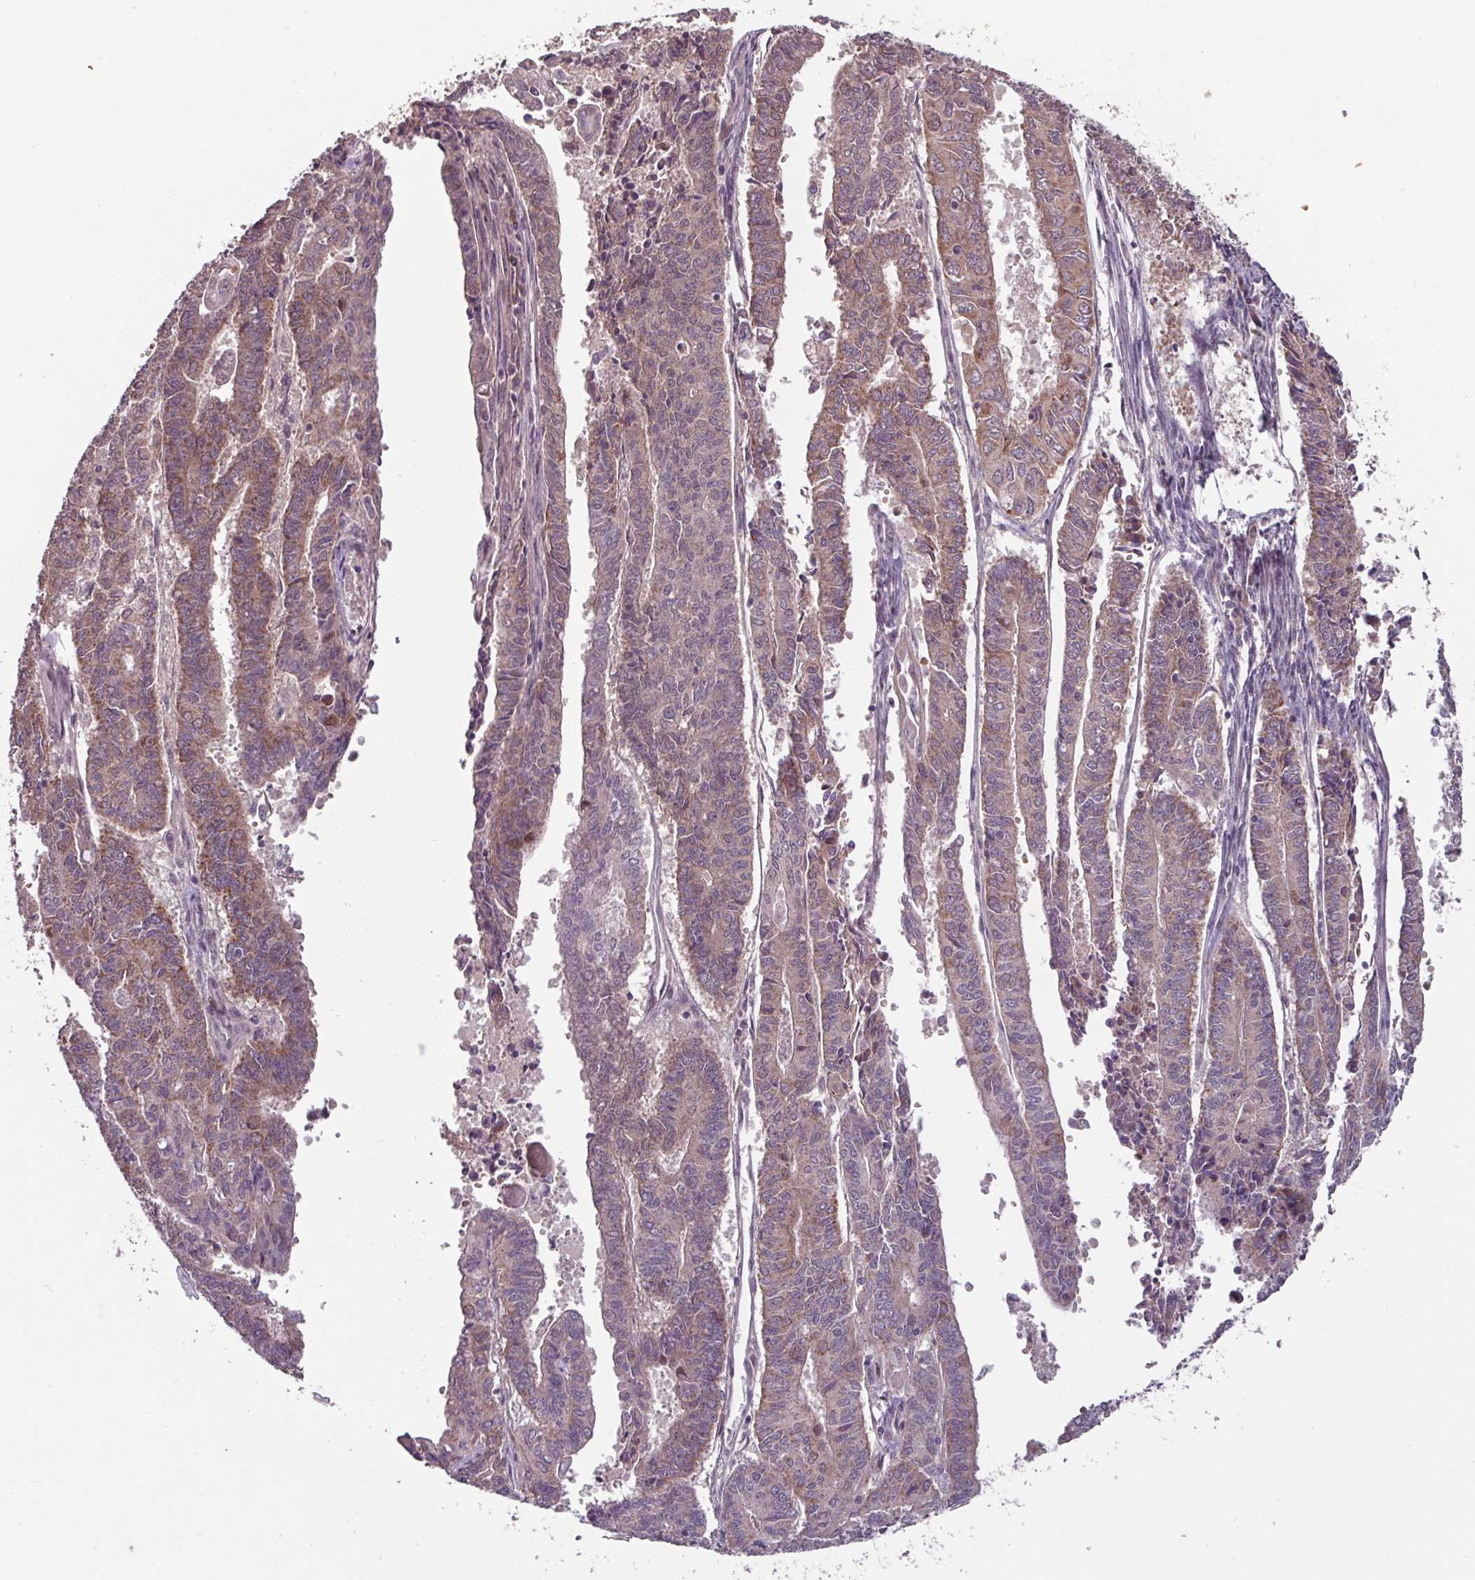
{"staining": {"intensity": "weak", "quantity": ">75%", "location": "cytoplasmic/membranous"}, "tissue": "endometrial cancer", "cell_type": "Tumor cells", "image_type": "cancer", "snomed": [{"axis": "morphology", "description": "Adenocarcinoma, NOS"}, {"axis": "topography", "description": "Endometrium"}], "caption": "Immunohistochemical staining of endometrial cancer exhibits weak cytoplasmic/membranous protein staining in approximately >75% of tumor cells. (IHC, brightfield microscopy, high magnification).", "gene": "TMEM88", "patient": {"sex": "female", "age": 59}}